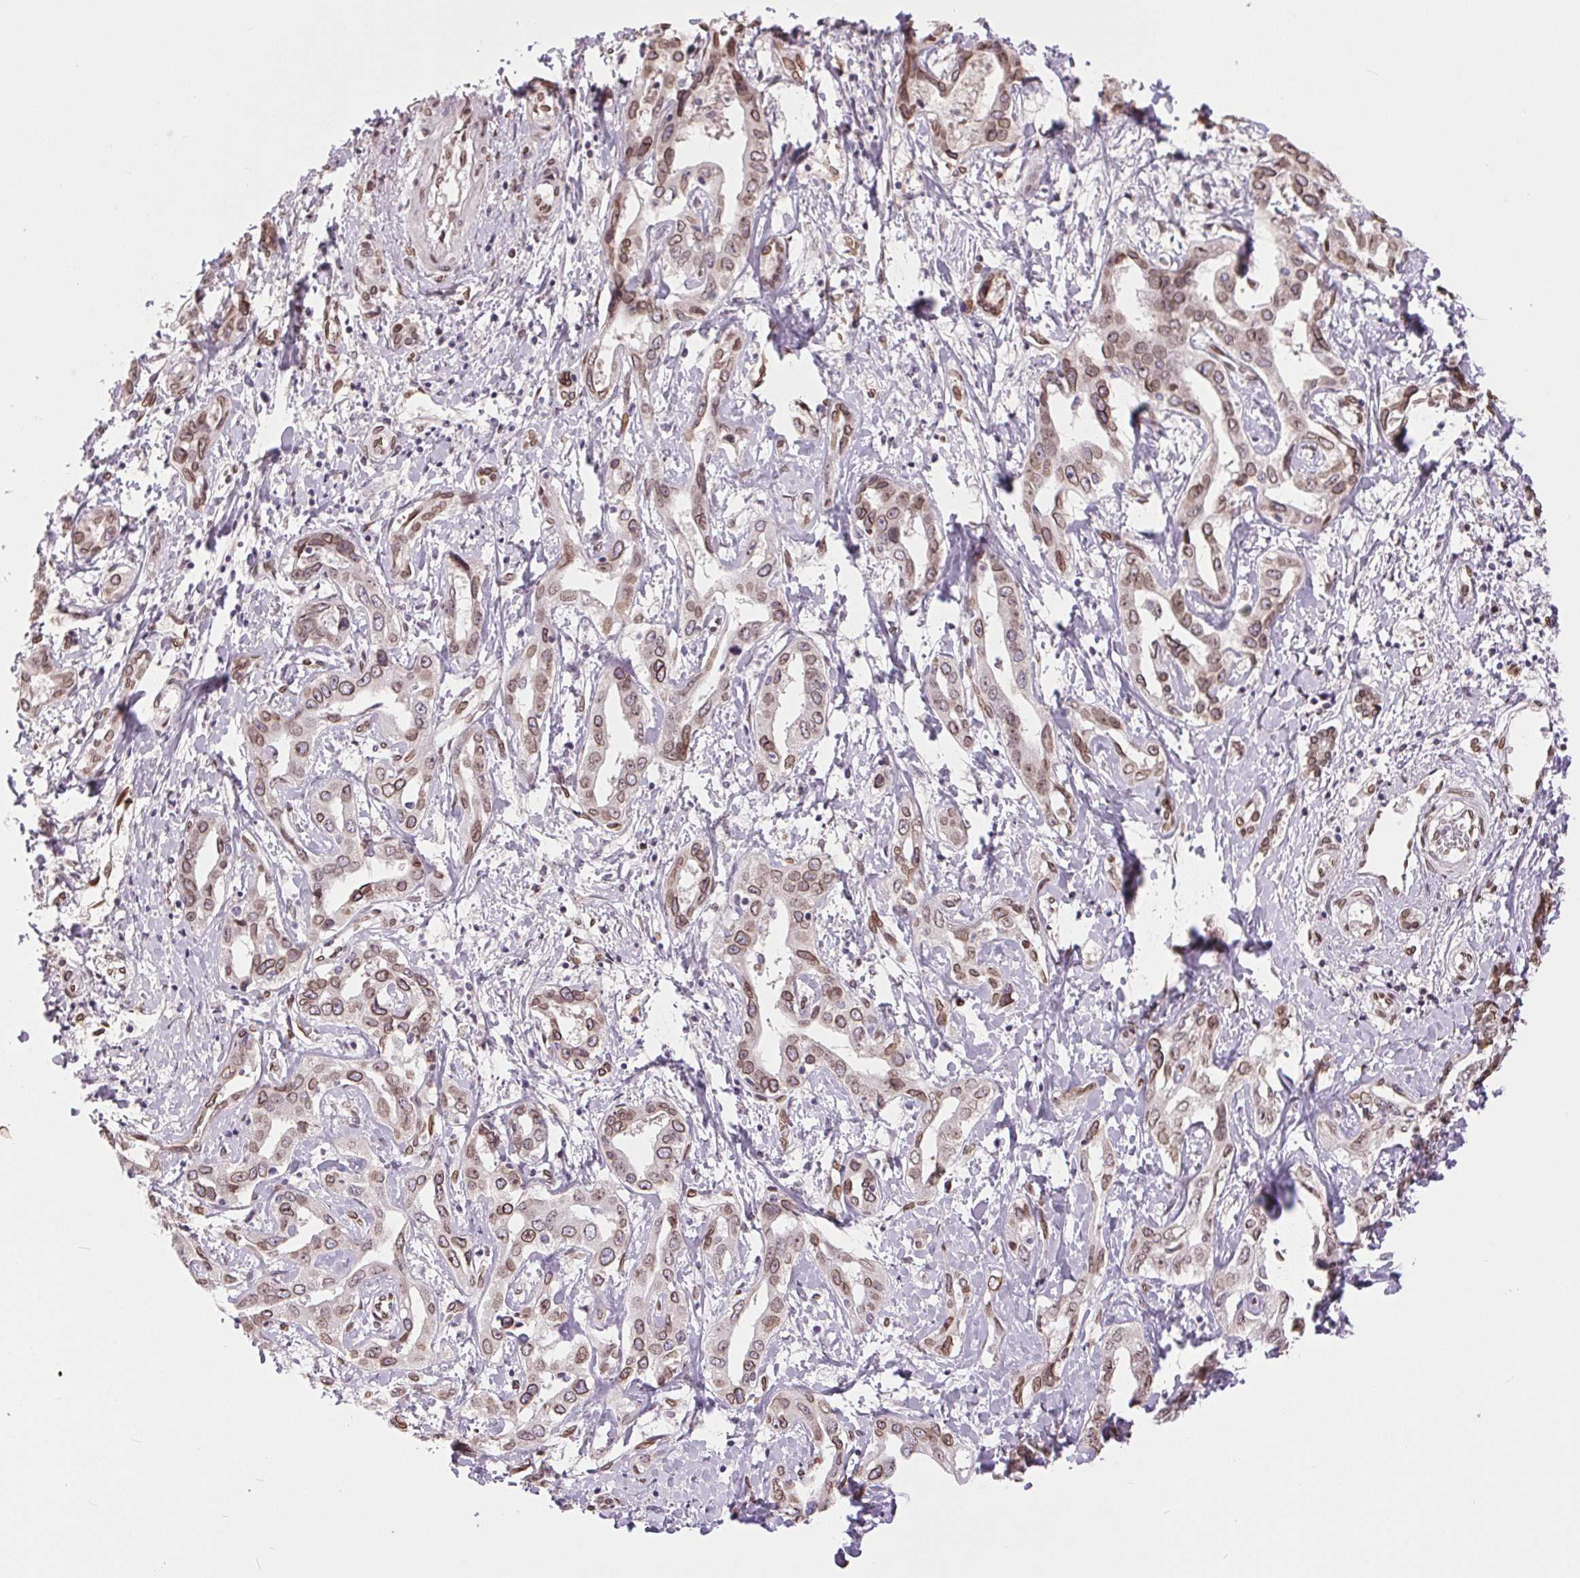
{"staining": {"intensity": "weak", "quantity": ">75%", "location": "cytoplasmic/membranous,nuclear"}, "tissue": "liver cancer", "cell_type": "Tumor cells", "image_type": "cancer", "snomed": [{"axis": "morphology", "description": "Cholangiocarcinoma"}, {"axis": "topography", "description": "Liver"}], "caption": "Protein staining of liver cancer tissue reveals weak cytoplasmic/membranous and nuclear staining in approximately >75% of tumor cells.", "gene": "TMEM175", "patient": {"sex": "male", "age": 59}}